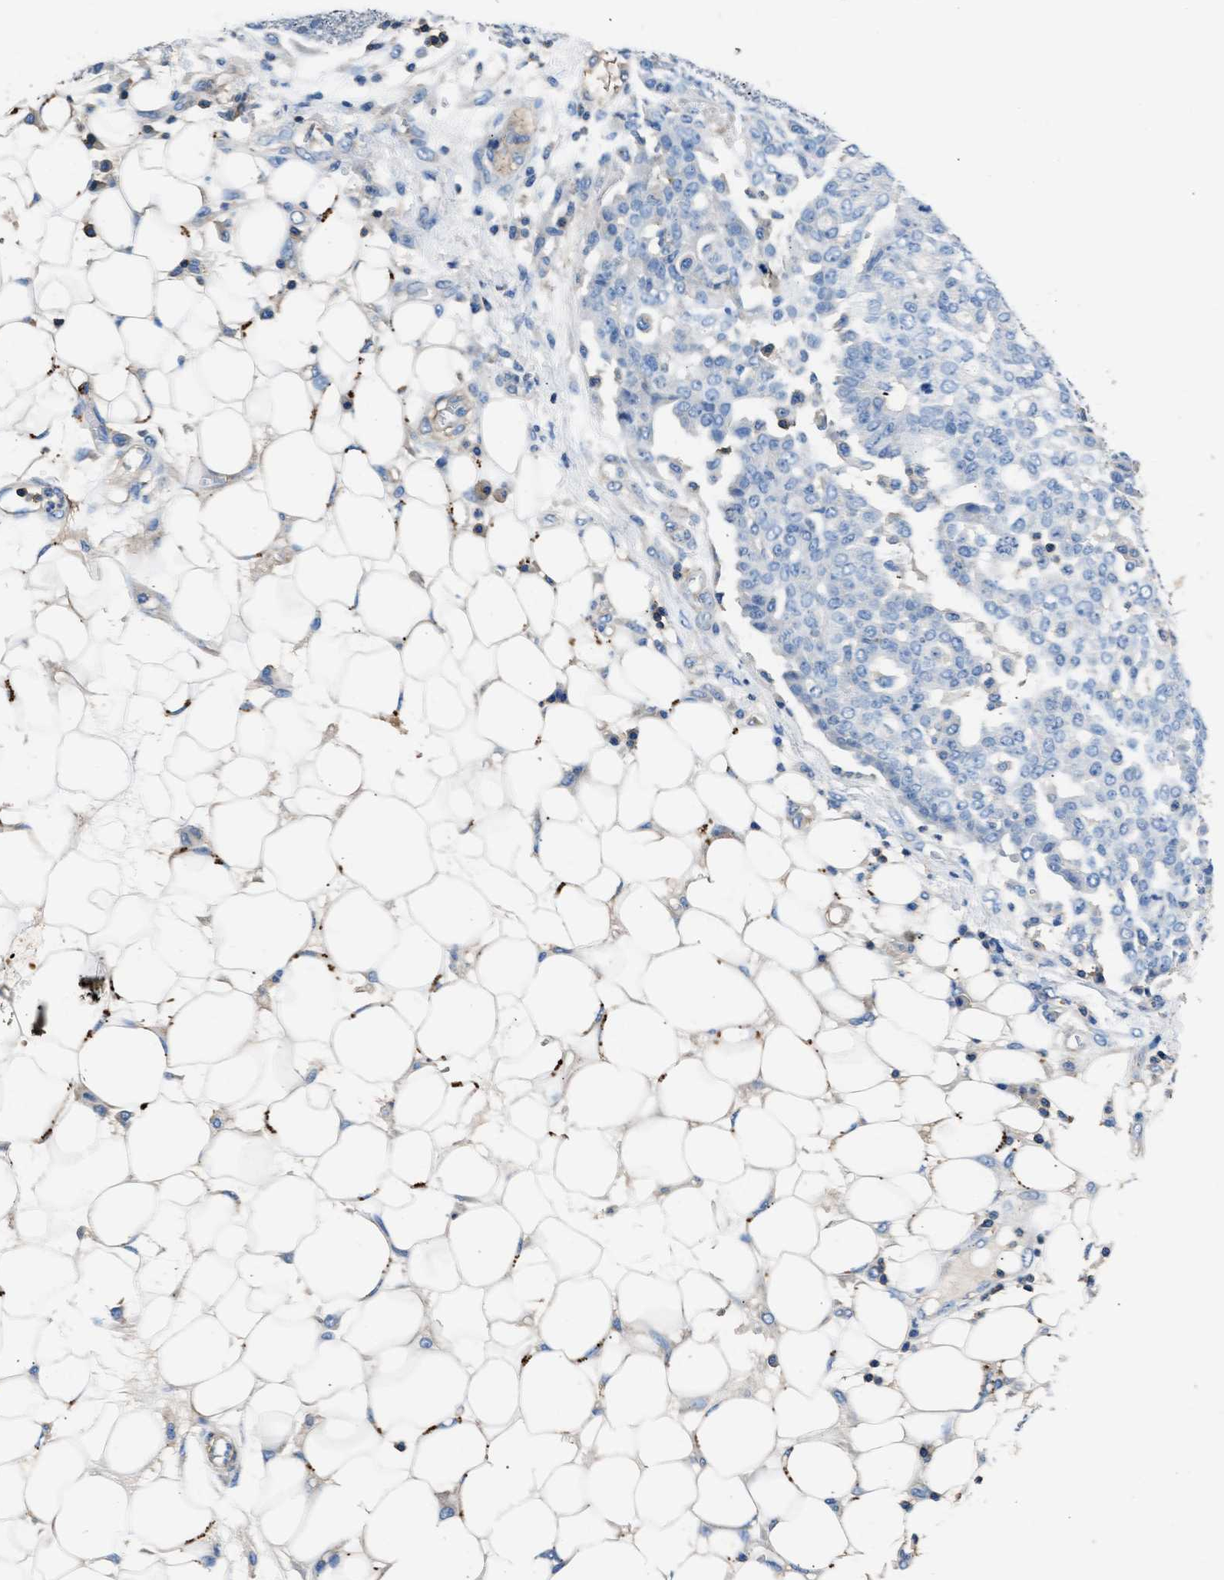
{"staining": {"intensity": "negative", "quantity": "none", "location": "none"}, "tissue": "ovarian cancer", "cell_type": "Tumor cells", "image_type": "cancer", "snomed": [{"axis": "morphology", "description": "Cystadenocarcinoma, serous, NOS"}, {"axis": "topography", "description": "Soft tissue"}, {"axis": "topography", "description": "Ovary"}], "caption": "This is a photomicrograph of immunohistochemistry (IHC) staining of ovarian serous cystadenocarcinoma, which shows no expression in tumor cells.", "gene": "KCNQ4", "patient": {"sex": "female", "age": 57}}